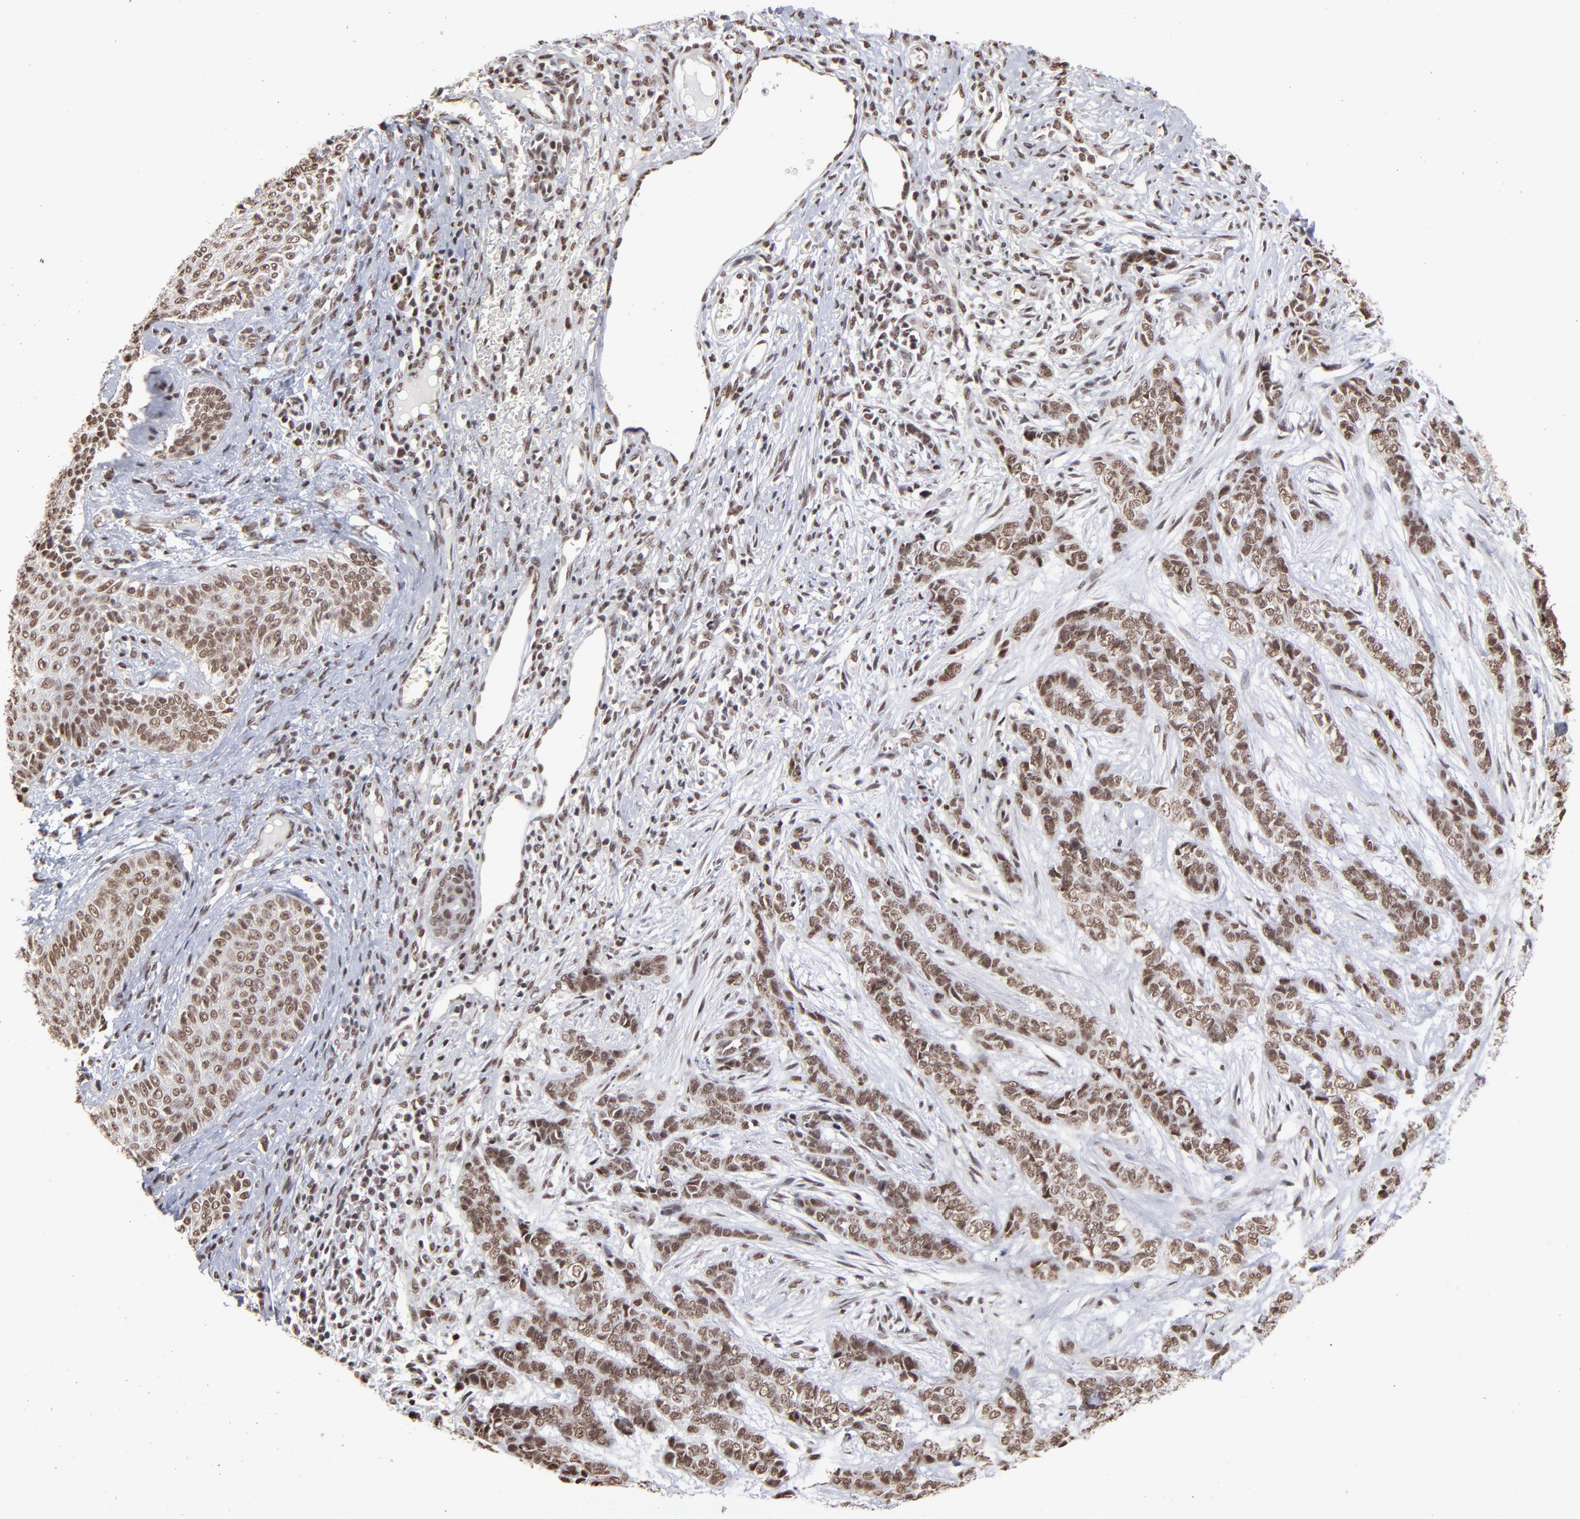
{"staining": {"intensity": "strong", "quantity": ">75%", "location": "nuclear"}, "tissue": "skin cancer", "cell_type": "Tumor cells", "image_type": "cancer", "snomed": [{"axis": "morphology", "description": "Basal cell carcinoma"}, {"axis": "topography", "description": "Skin"}], "caption": "A high-resolution histopathology image shows IHC staining of skin basal cell carcinoma, which demonstrates strong nuclear expression in about >75% of tumor cells.", "gene": "ZNF3", "patient": {"sex": "female", "age": 64}}